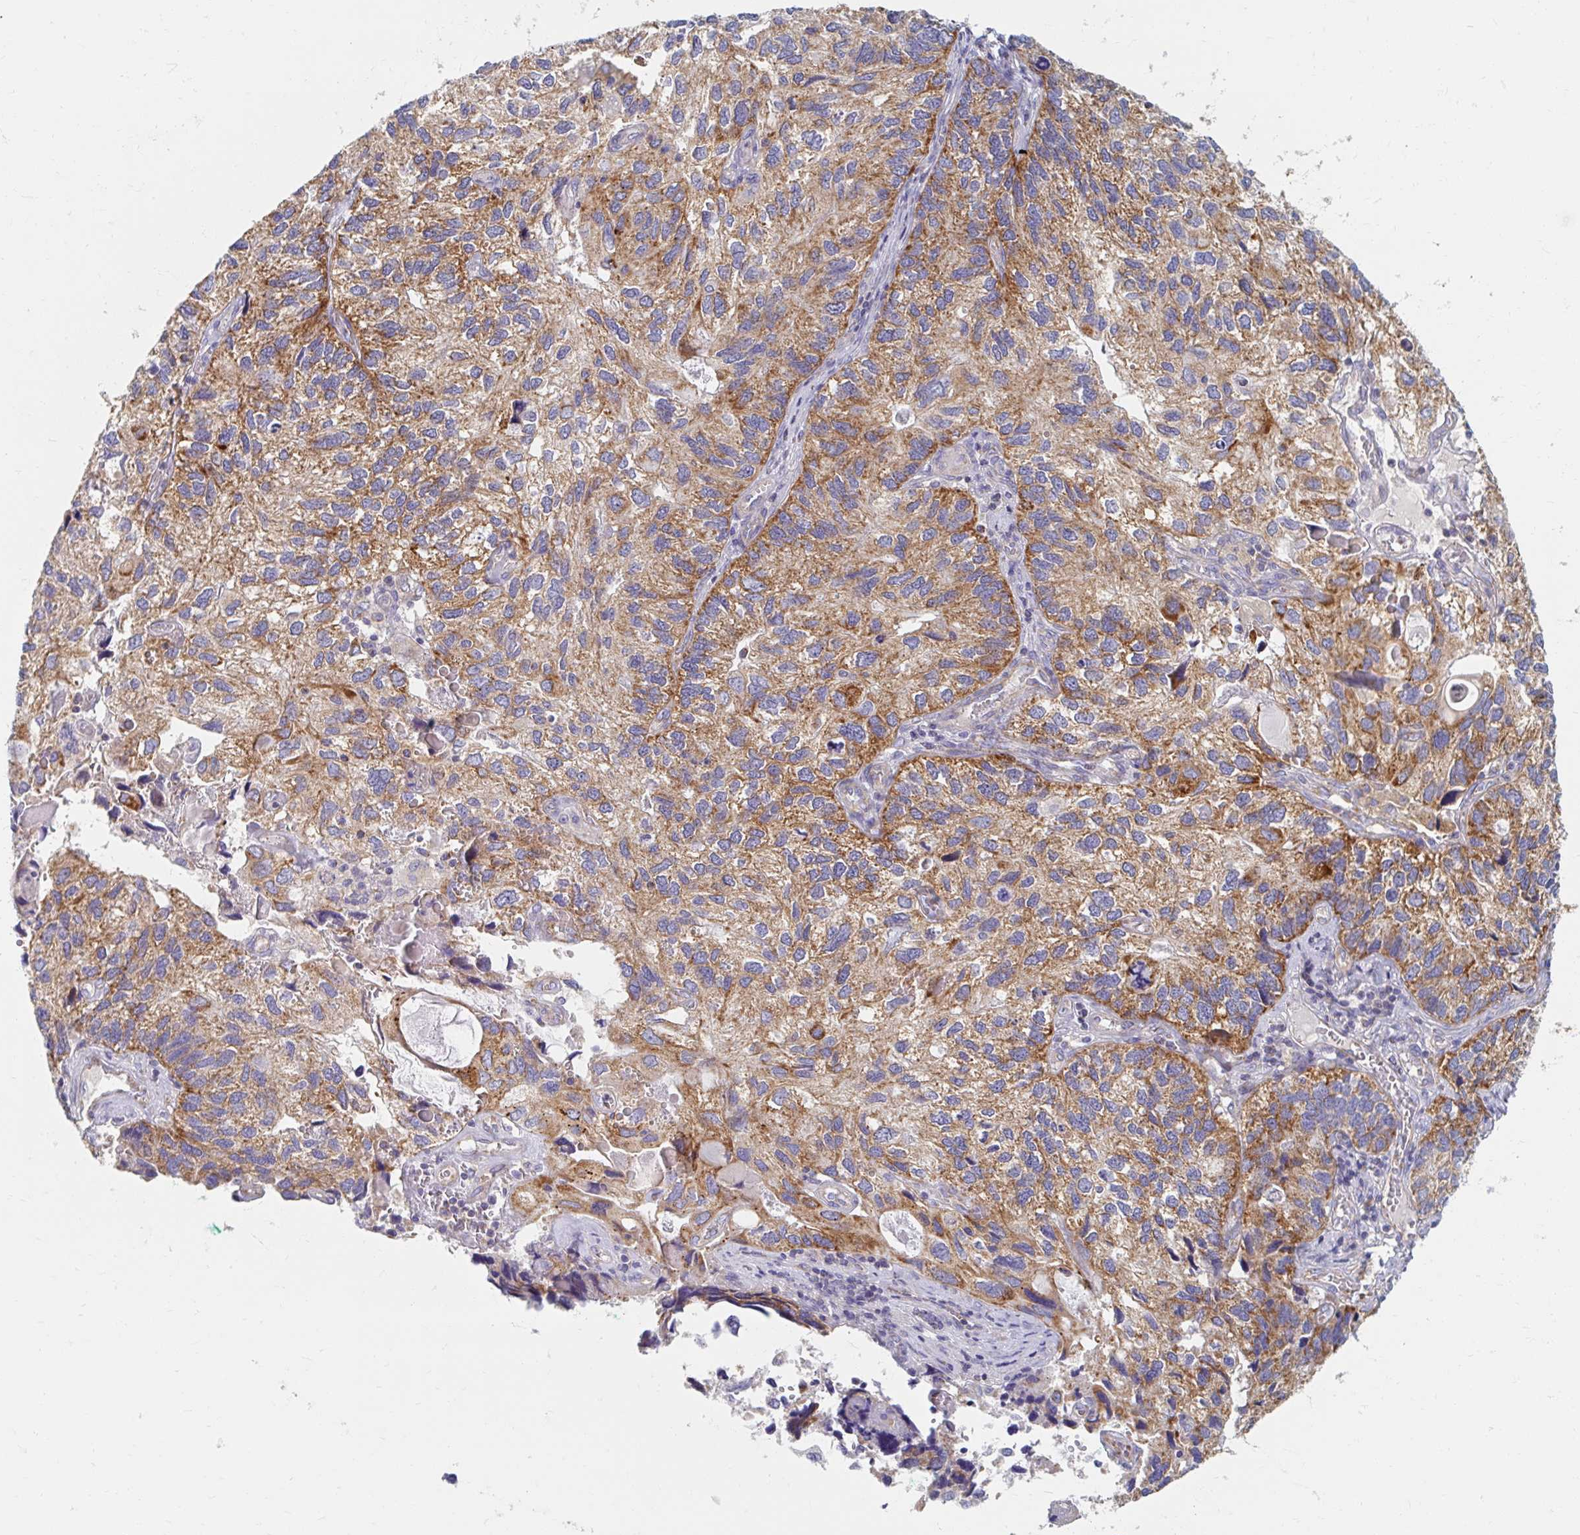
{"staining": {"intensity": "moderate", "quantity": "25%-75%", "location": "cytoplasmic/membranous"}, "tissue": "endometrial cancer", "cell_type": "Tumor cells", "image_type": "cancer", "snomed": [{"axis": "morphology", "description": "Carcinoma, NOS"}, {"axis": "topography", "description": "Uterus"}], "caption": "About 25%-75% of tumor cells in carcinoma (endometrial) exhibit moderate cytoplasmic/membranous protein staining as visualized by brown immunohistochemical staining.", "gene": "MAVS", "patient": {"sex": "female", "age": 76}}